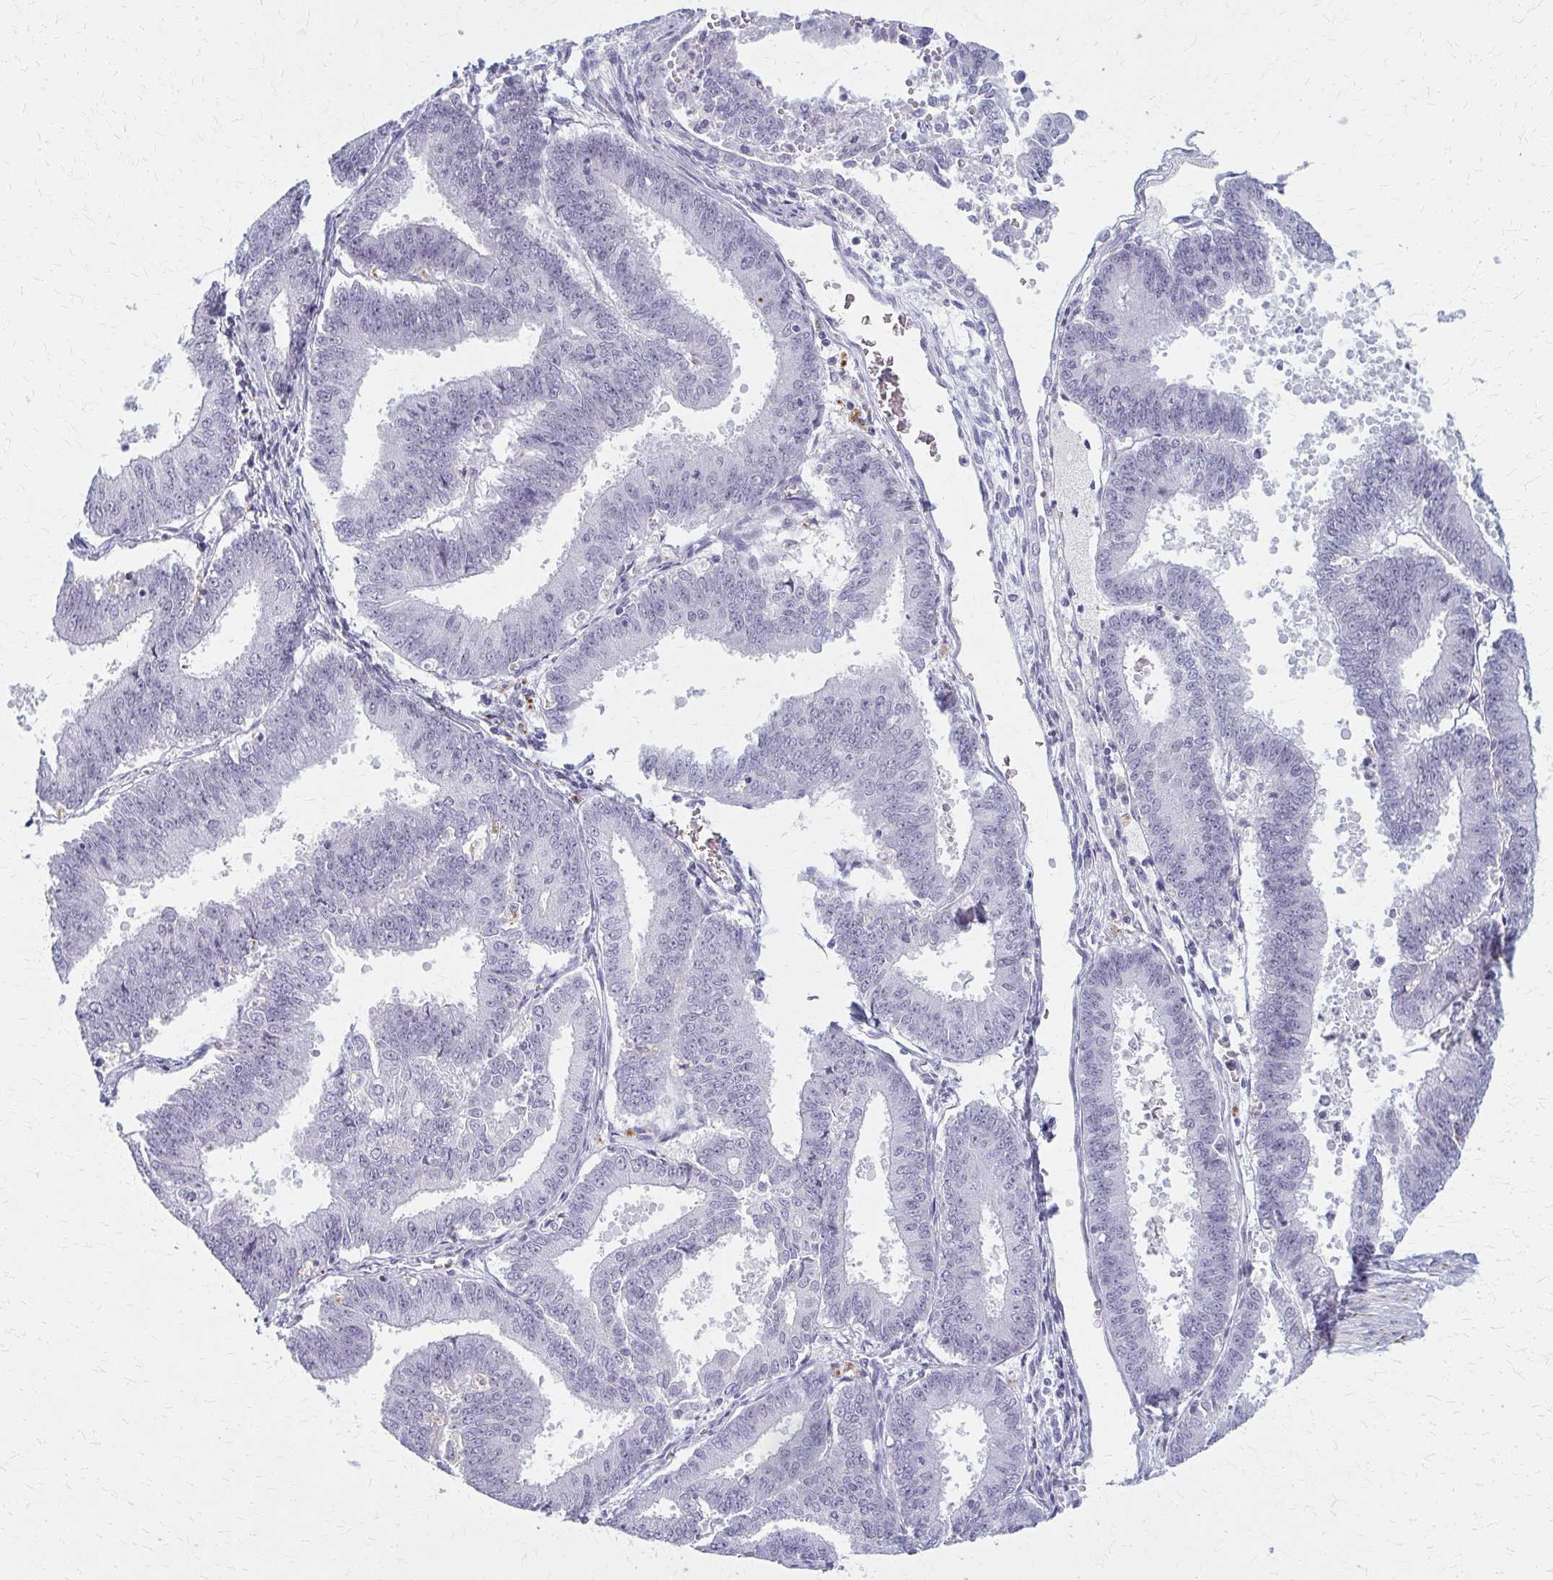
{"staining": {"intensity": "negative", "quantity": "none", "location": "none"}, "tissue": "endometrial cancer", "cell_type": "Tumor cells", "image_type": "cancer", "snomed": [{"axis": "morphology", "description": "Adenocarcinoma, NOS"}, {"axis": "topography", "description": "Endometrium"}], "caption": "Endometrial cancer (adenocarcinoma) stained for a protein using immunohistochemistry (IHC) shows no positivity tumor cells.", "gene": "CASQ2", "patient": {"sex": "female", "age": 73}}